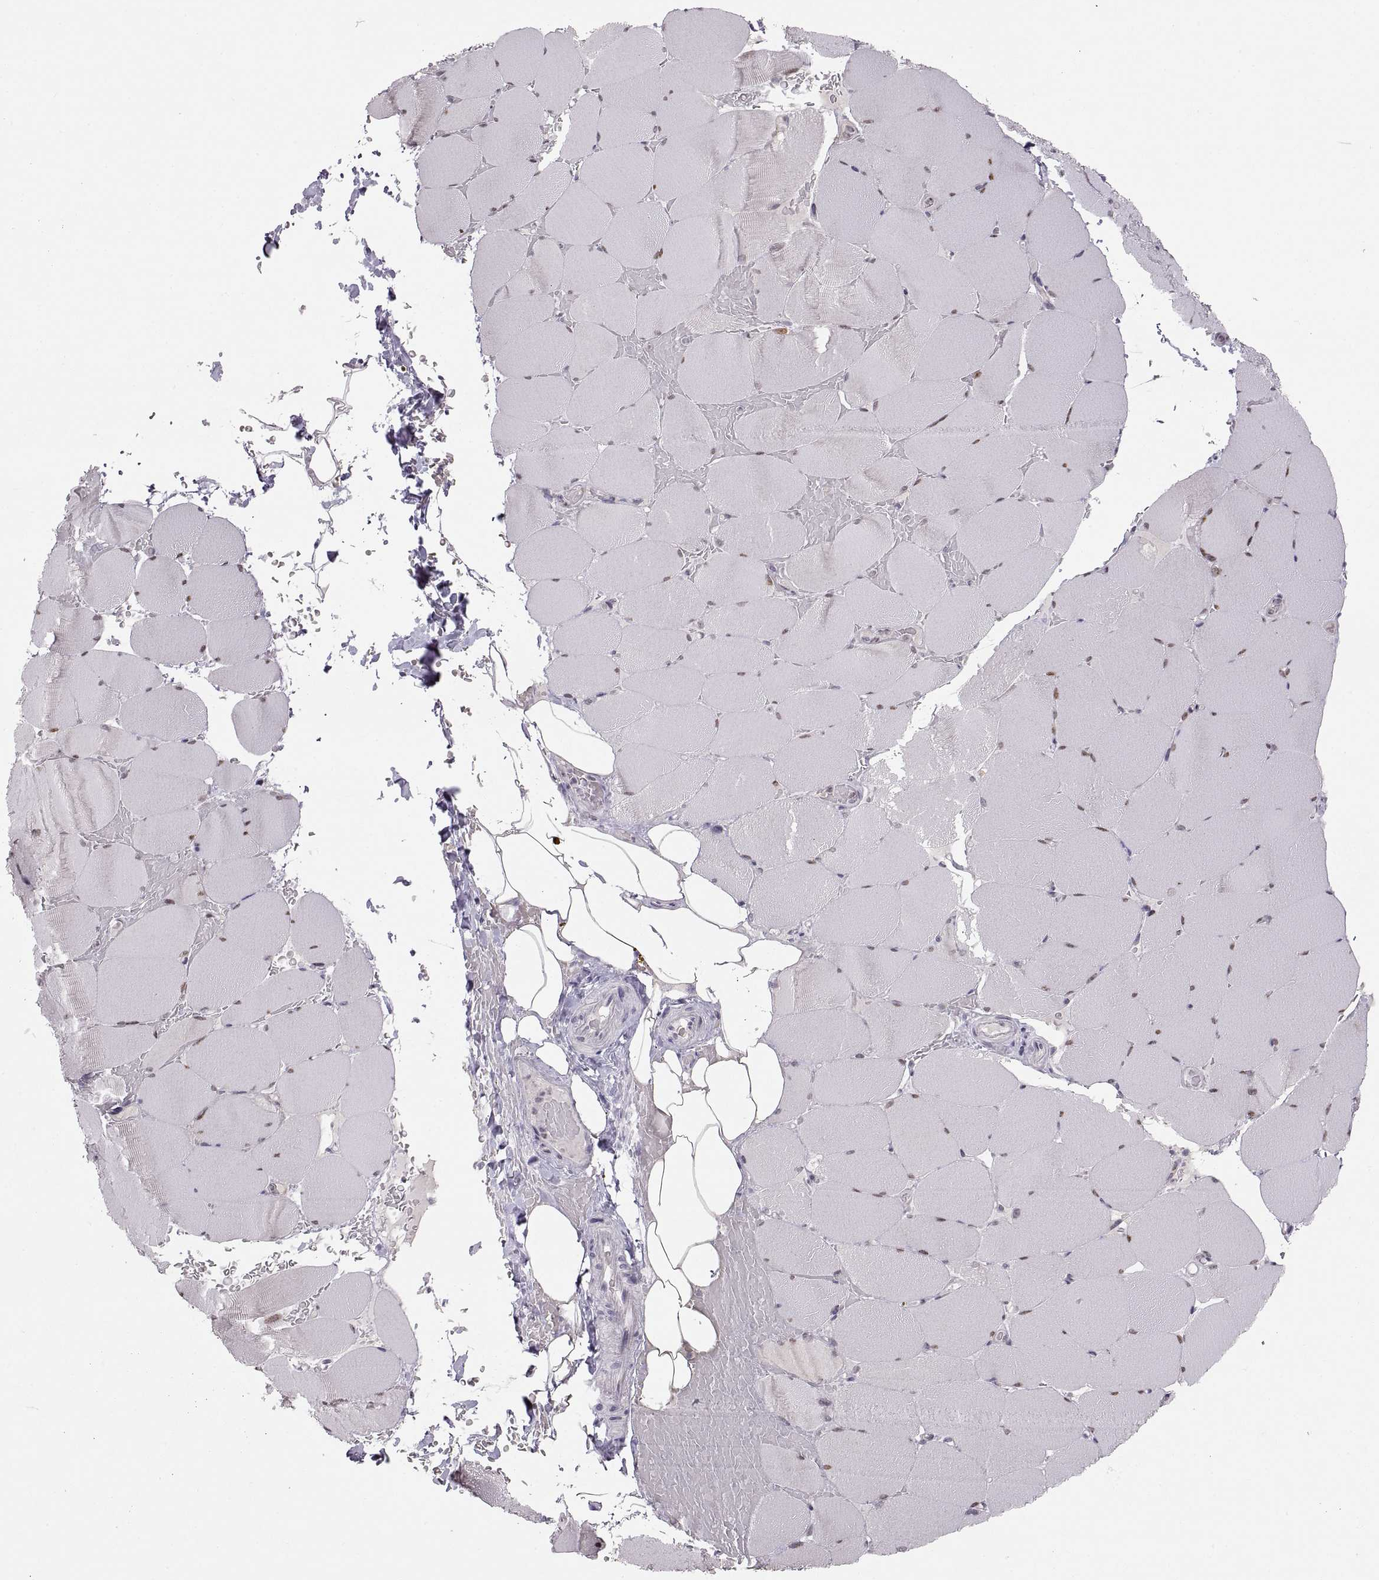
{"staining": {"intensity": "moderate", "quantity": ">75%", "location": "nuclear"}, "tissue": "skeletal muscle", "cell_type": "Myocytes", "image_type": "normal", "snomed": [{"axis": "morphology", "description": "Normal tissue, NOS"}, {"axis": "topography", "description": "Skeletal muscle"}], "caption": "Approximately >75% of myocytes in unremarkable skeletal muscle display moderate nuclear protein staining as visualized by brown immunohistochemical staining.", "gene": "SNAI1", "patient": {"sex": "female", "age": 37}}